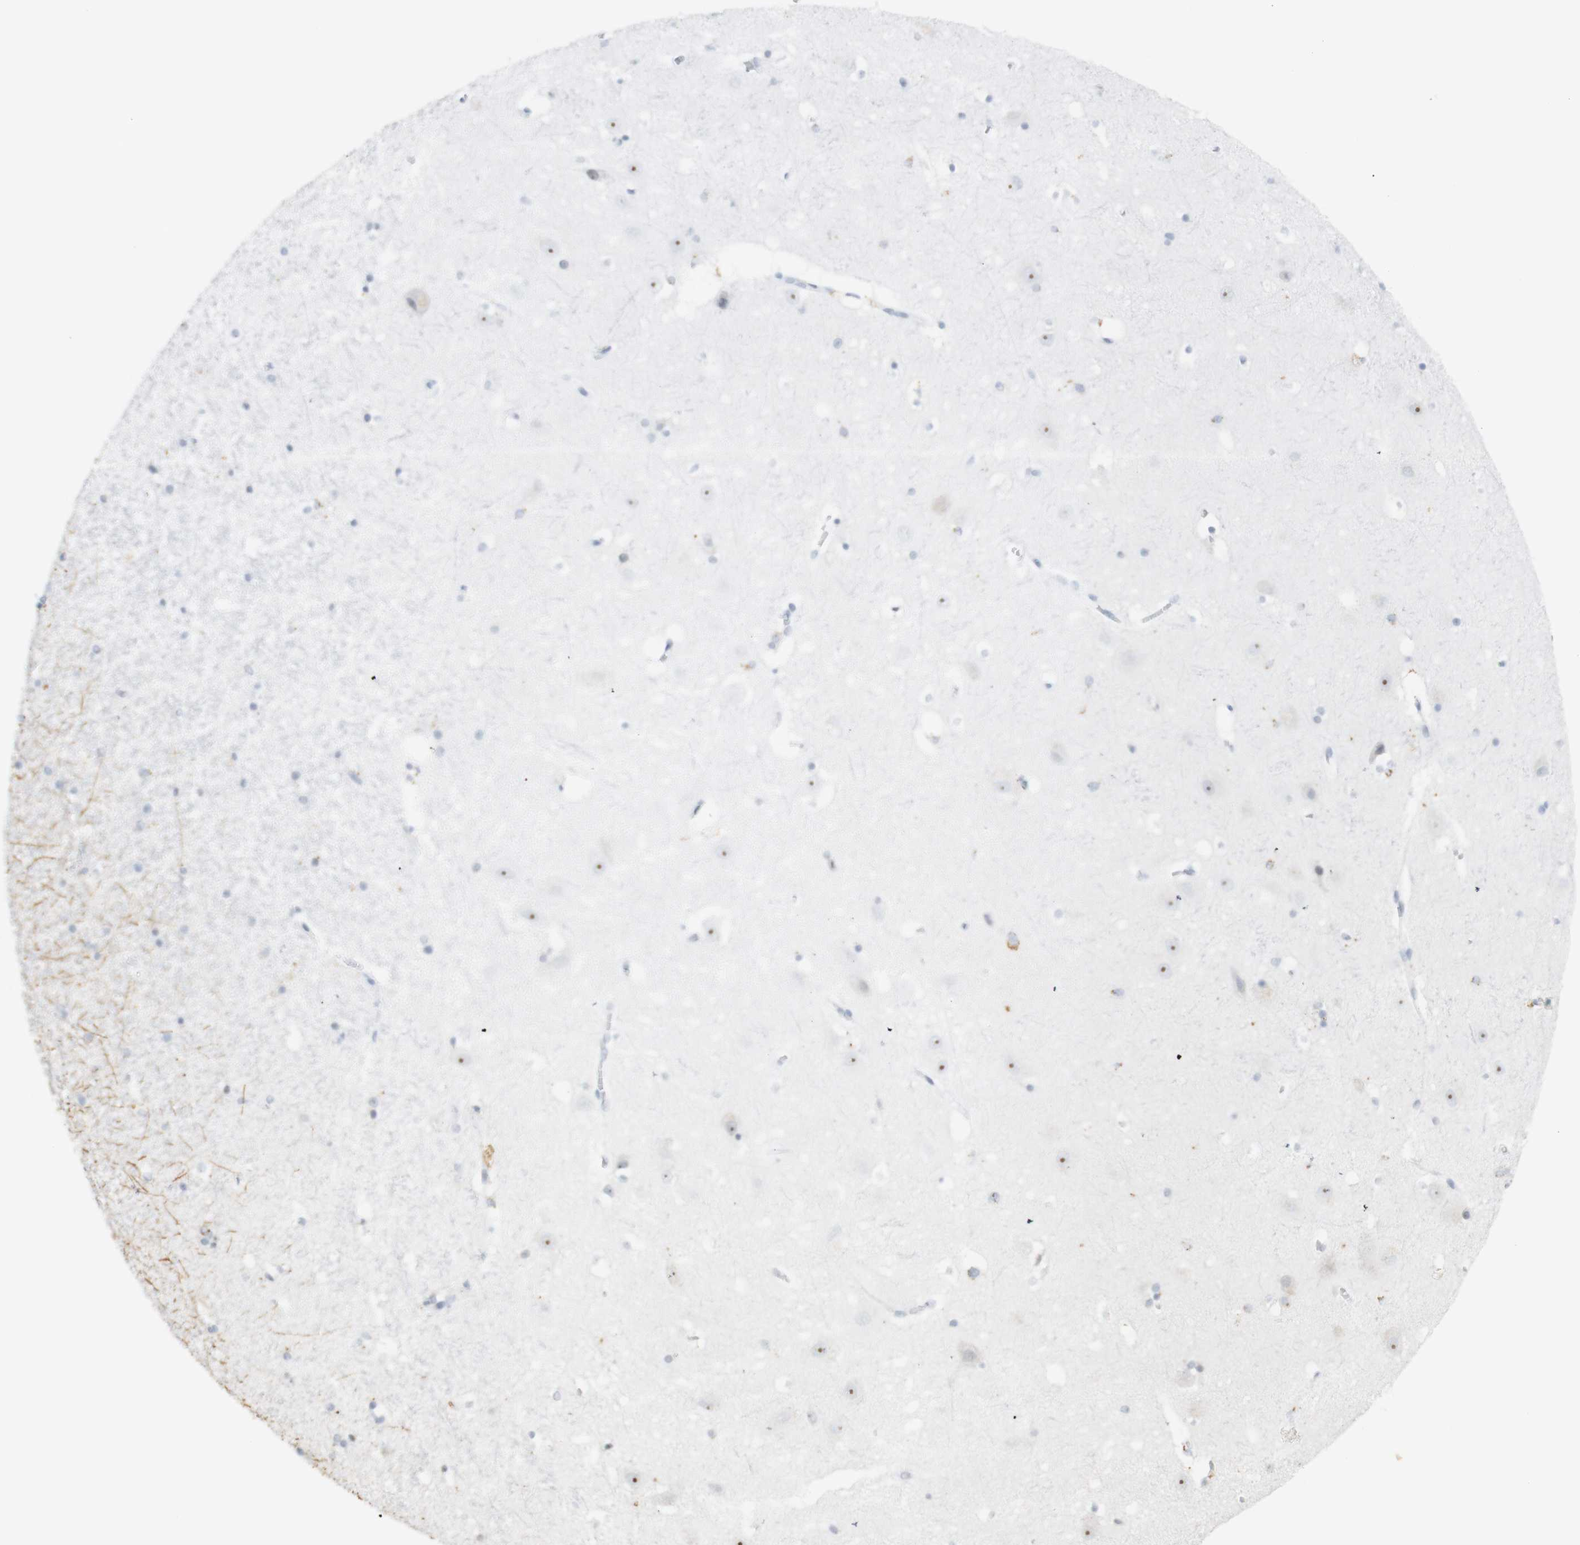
{"staining": {"intensity": "negative", "quantity": "none", "location": "none"}, "tissue": "hippocampus", "cell_type": "Glial cells", "image_type": "normal", "snomed": [{"axis": "morphology", "description": "Normal tissue, NOS"}, {"axis": "topography", "description": "Hippocampus"}], "caption": "DAB (3,3'-diaminobenzidine) immunohistochemical staining of unremarkable hippocampus exhibits no significant expression in glial cells.", "gene": "IRF1", "patient": {"sex": "male", "age": 45}}